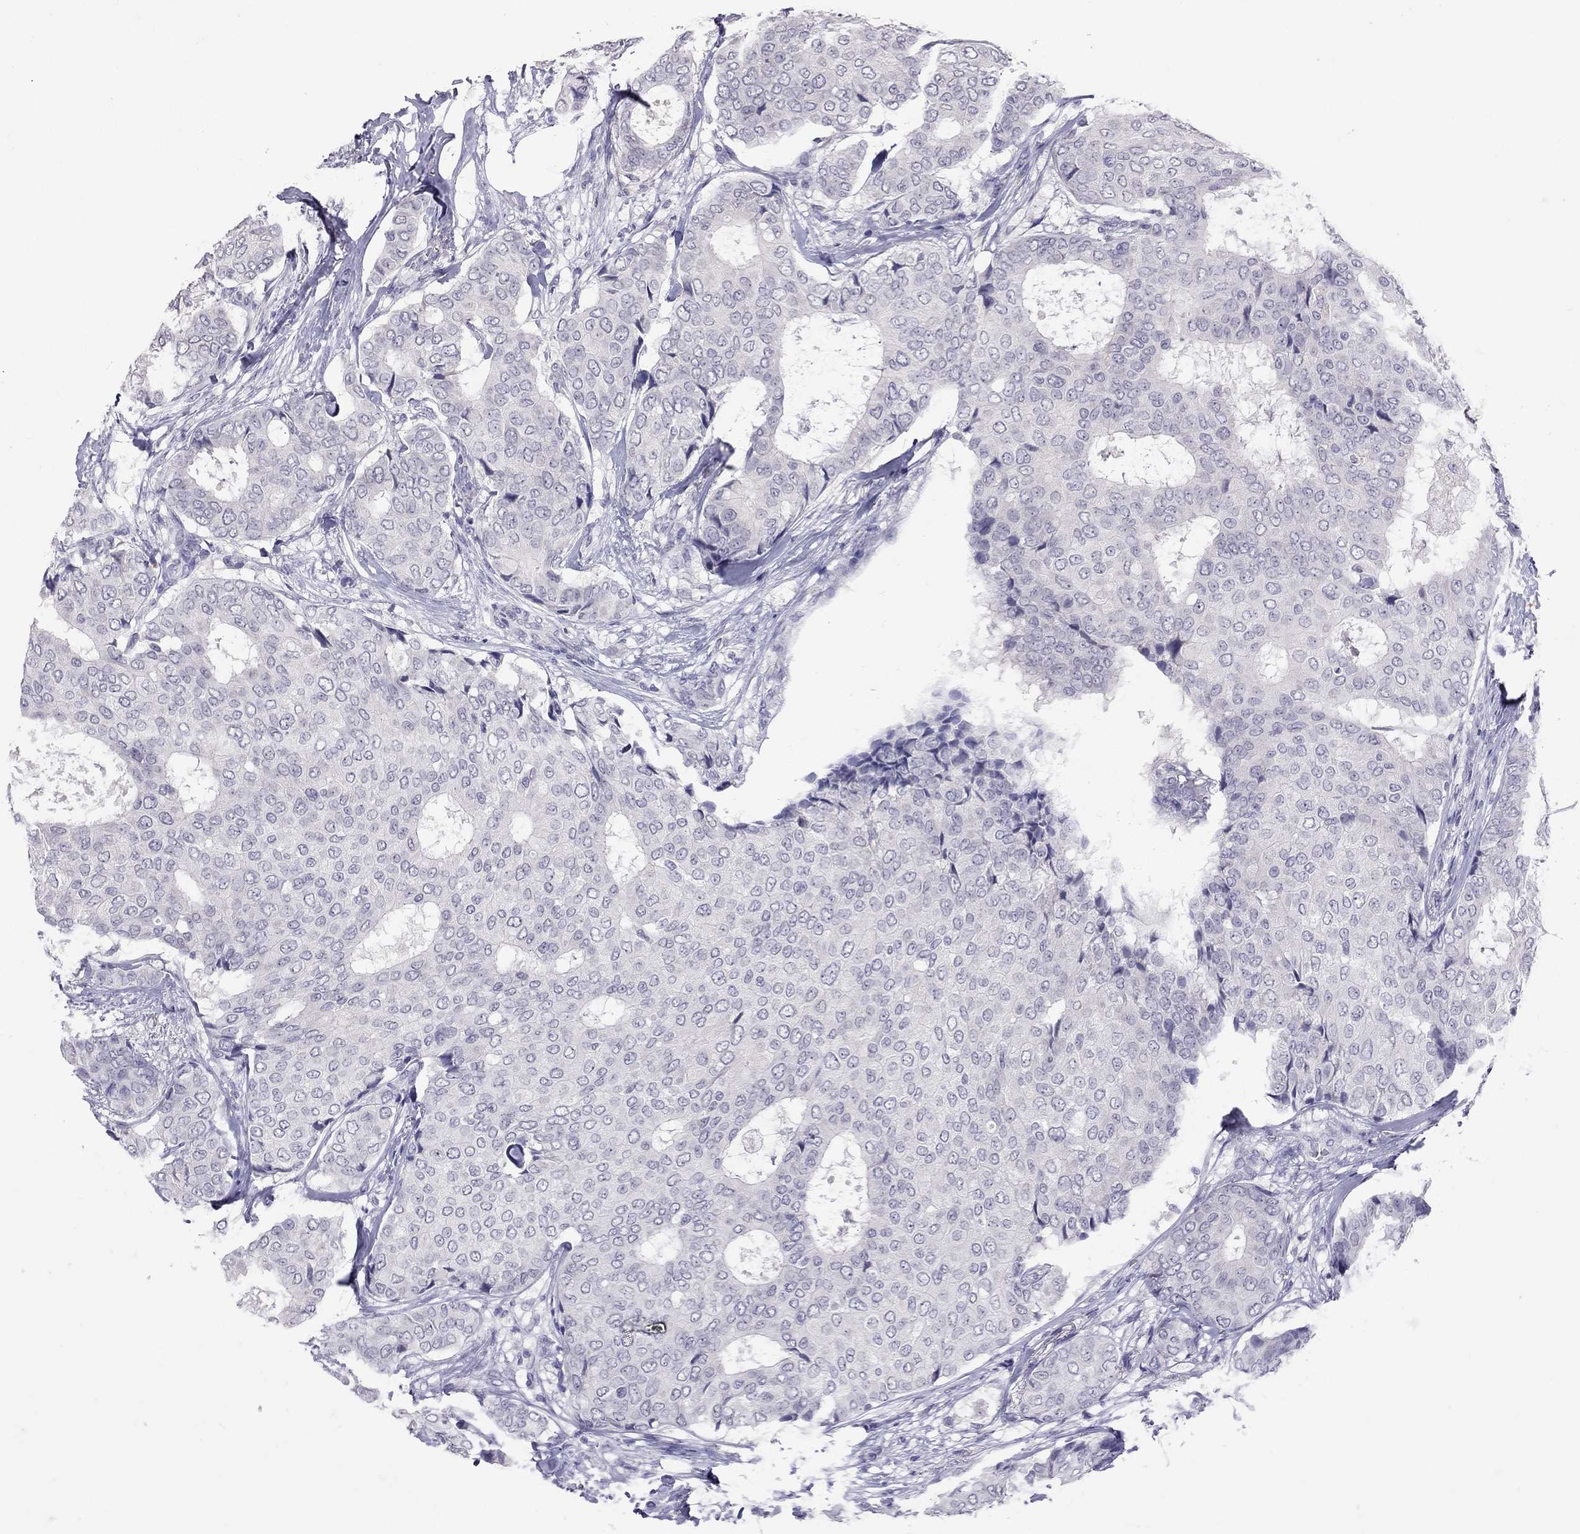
{"staining": {"intensity": "negative", "quantity": "none", "location": "none"}, "tissue": "breast cancer", "cell_type": "Tumor cells", "image_type": "cancer", "snomed": [{"axis": "morphology", "description": "Duct carcinoma"}, {"axis": "topography", "description": "Breast"}], "caption": "A photomicrograph of human breast cancer is negative for staining in tumor cells.", "gene": "SLAMF1", "patient": {"sex": "female", "age": 75}}